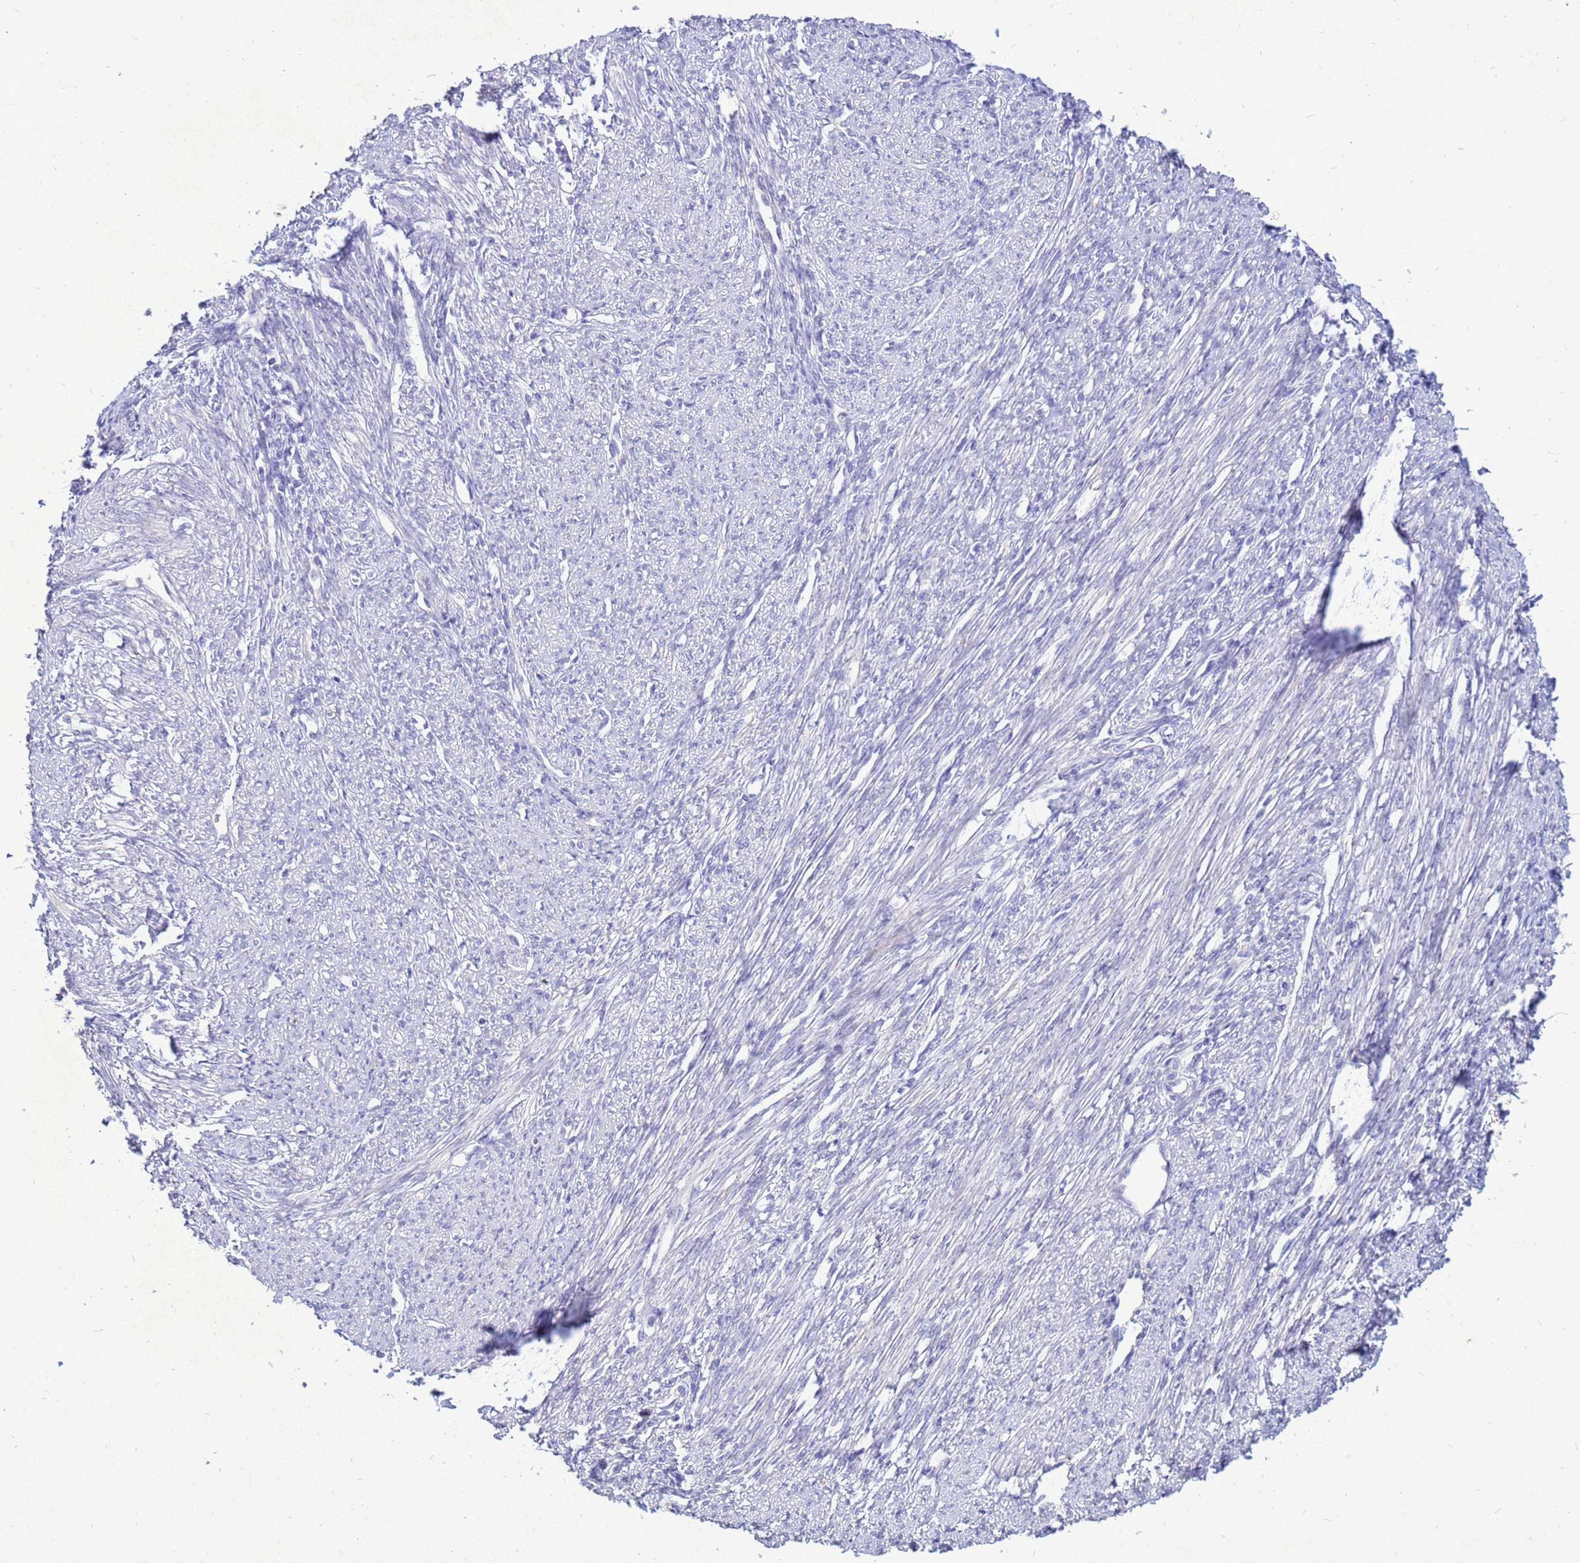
{"staining": {"intensity": "weak", "quantity": "<25%", "location": "cytoplasmic/membranous"}, "tissue": "smooth muscle", "cell_type": "Smooth muscle cells", "image_type": "normal", "snomed": [{"axis": "morphology", "description": "Normal tissue, NOS"}, {"axis": "topography", "description": "Smooth muscle"}, {"axis": "topography", "description": "Uterus"}], "caption": "The micrograph demonstrates no staining of smooth muscle cells in normal smooth muscle. (DAB (3,3'-diaminobenzidine) immunohistochemistry (IHC), high magnification).", "gene": "AKR1C1", "patient": {"sex": "female", "age": 59}}